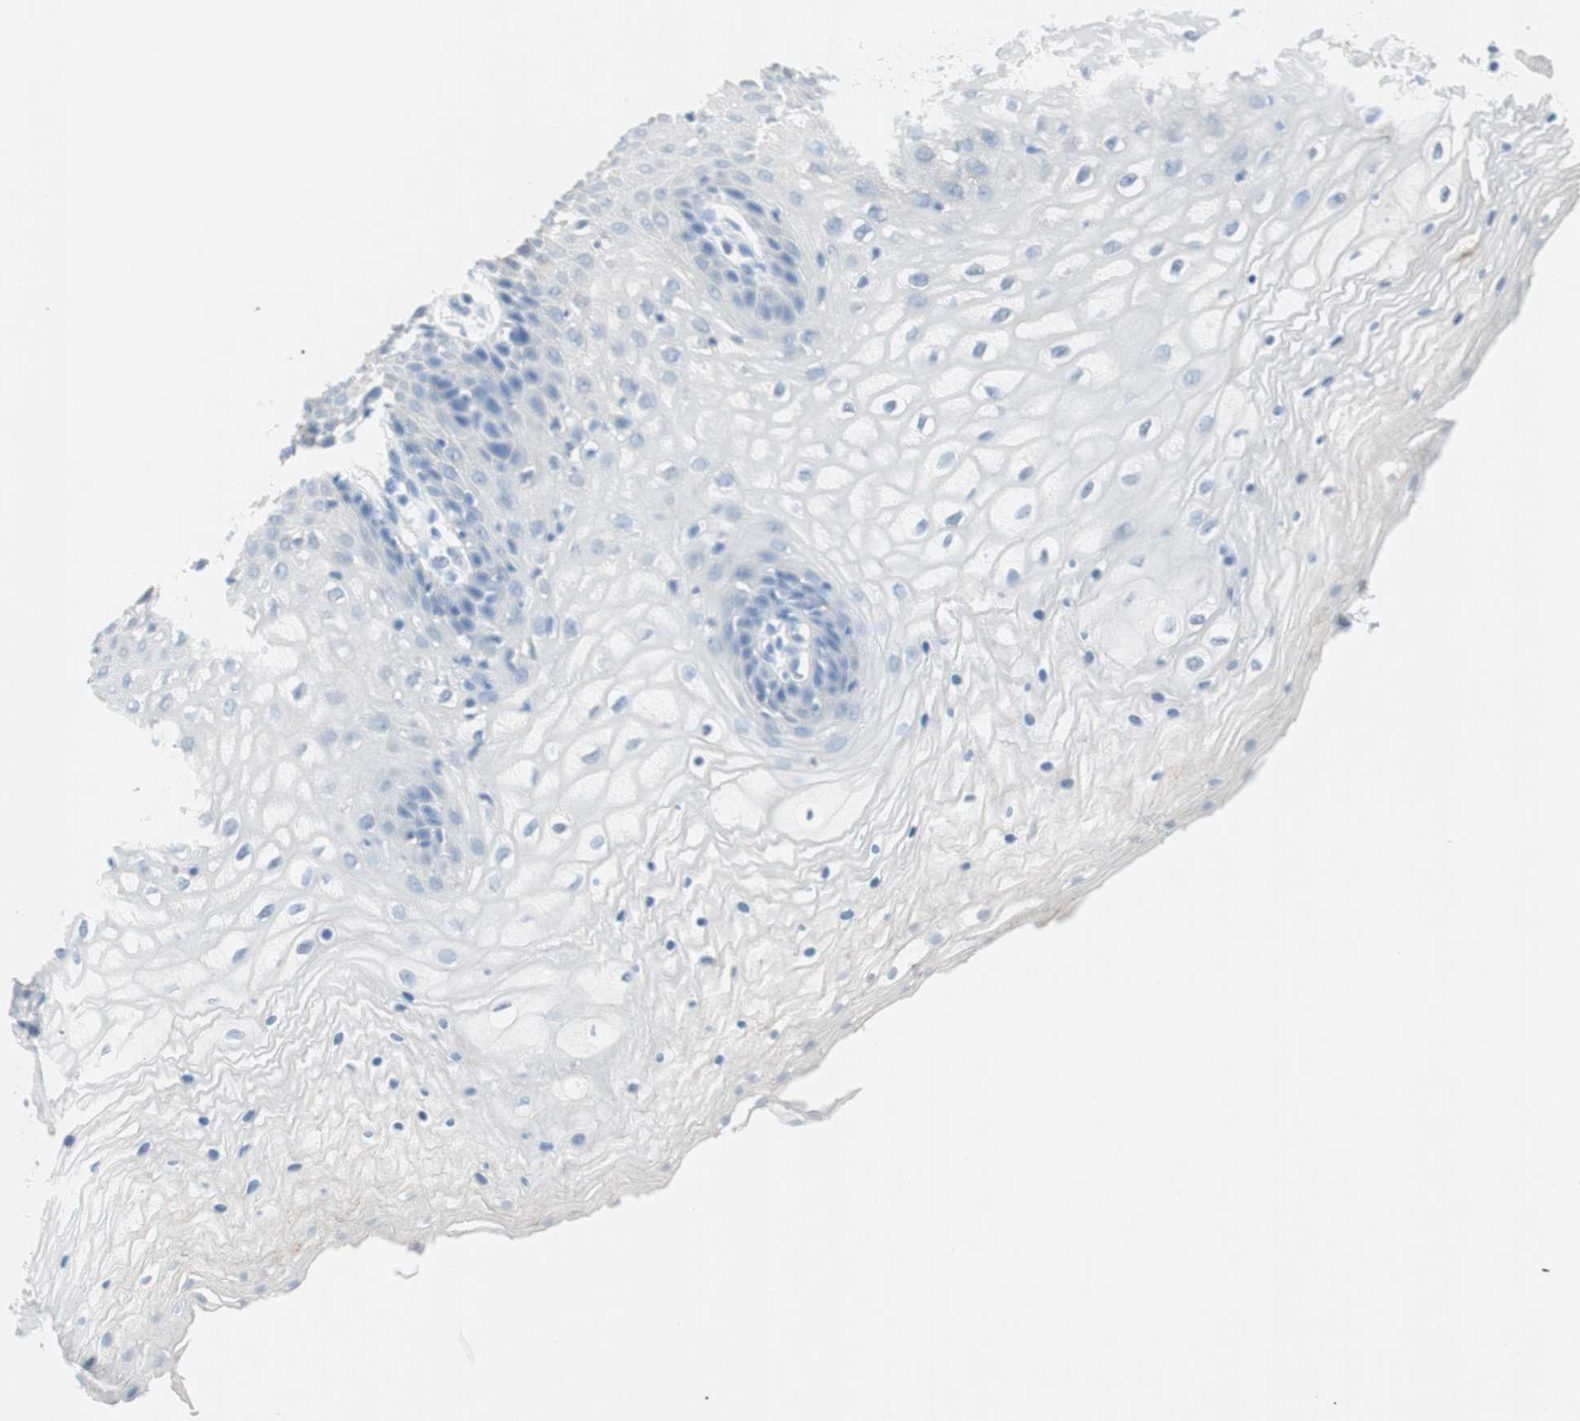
{"staining": {"intensity": "negative", "quantity": "none", "location": "none"}, "tissue": "vagina", "cell_type": "Squamous epithelial cells", "image_type": "normal", "snomed": [{"axis": "morphology", "description": "Normal tissue, NOS"}, {"axis": "topography", "description": "Vagina"}], "caption": "Photomicrograph shows no significant protein staining in squamous epithelial cells of unremarkable vagina.", "gene": "TNFRSF13C", "patient": {"sex": "female", "age": 34}}